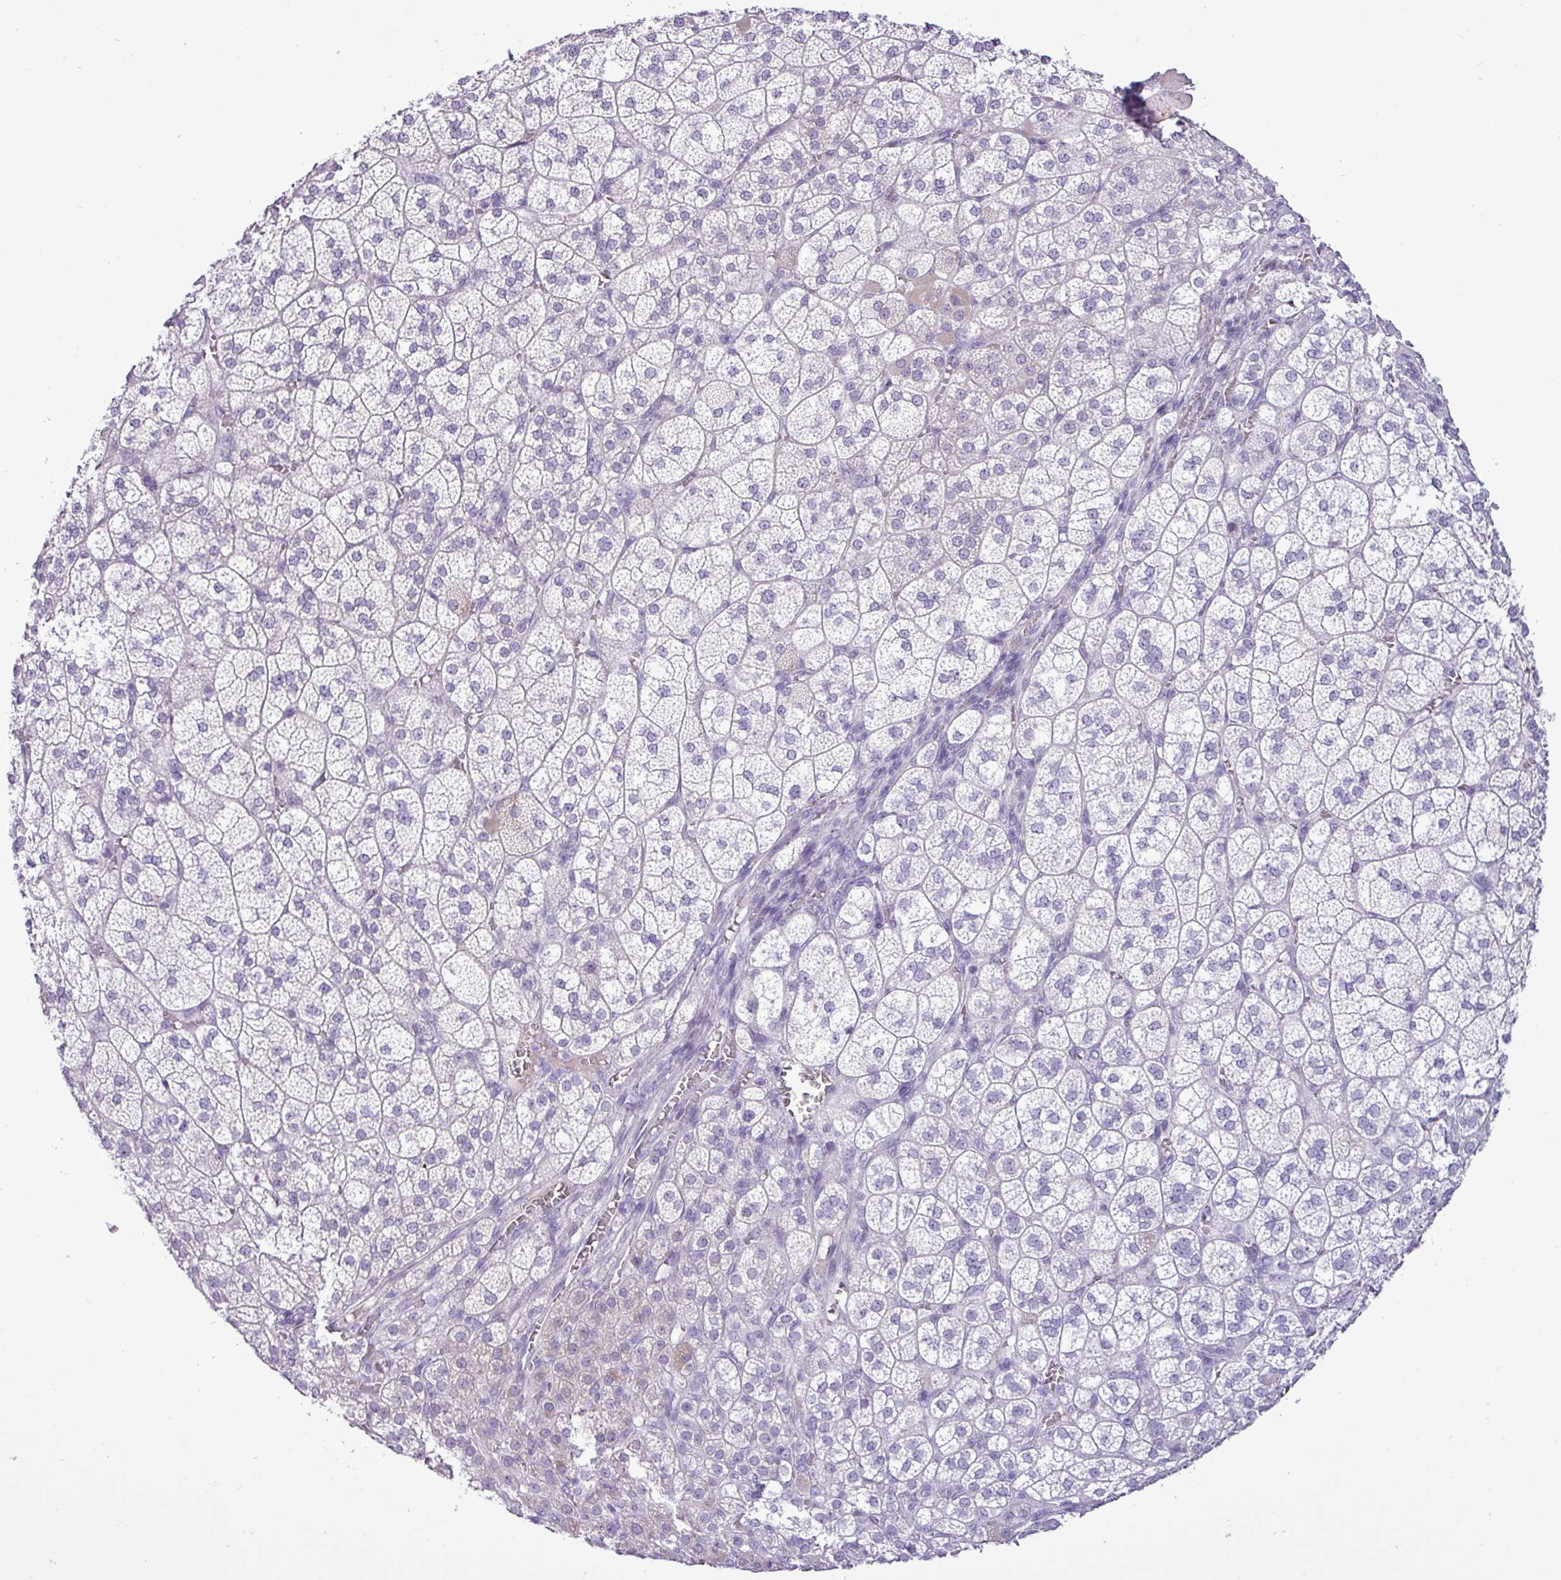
{"staining": {"intensity": "weak", "quantity": "25%-75%", "location": "cytoplasmic/membranous"}, "tissue": "adrenal gland", "cell_type": "Glandular cells", "image_type": "normal", "snomed": [{"axis": "morphology", "description": "Normal tissue, NOS"}, {"axis": "topography", "description": "Adrenal gland"}], "caption": "Glandular cells reveal low levels of weak cytoplasmic/membranous expression in about 25%-75% of cells in normal human adrenal gland. (DAB = brown stain, brightfield microscopy at high magnification).", "gene": "ALDH3A1", "patient": {"sex": "female", "age": 60}}